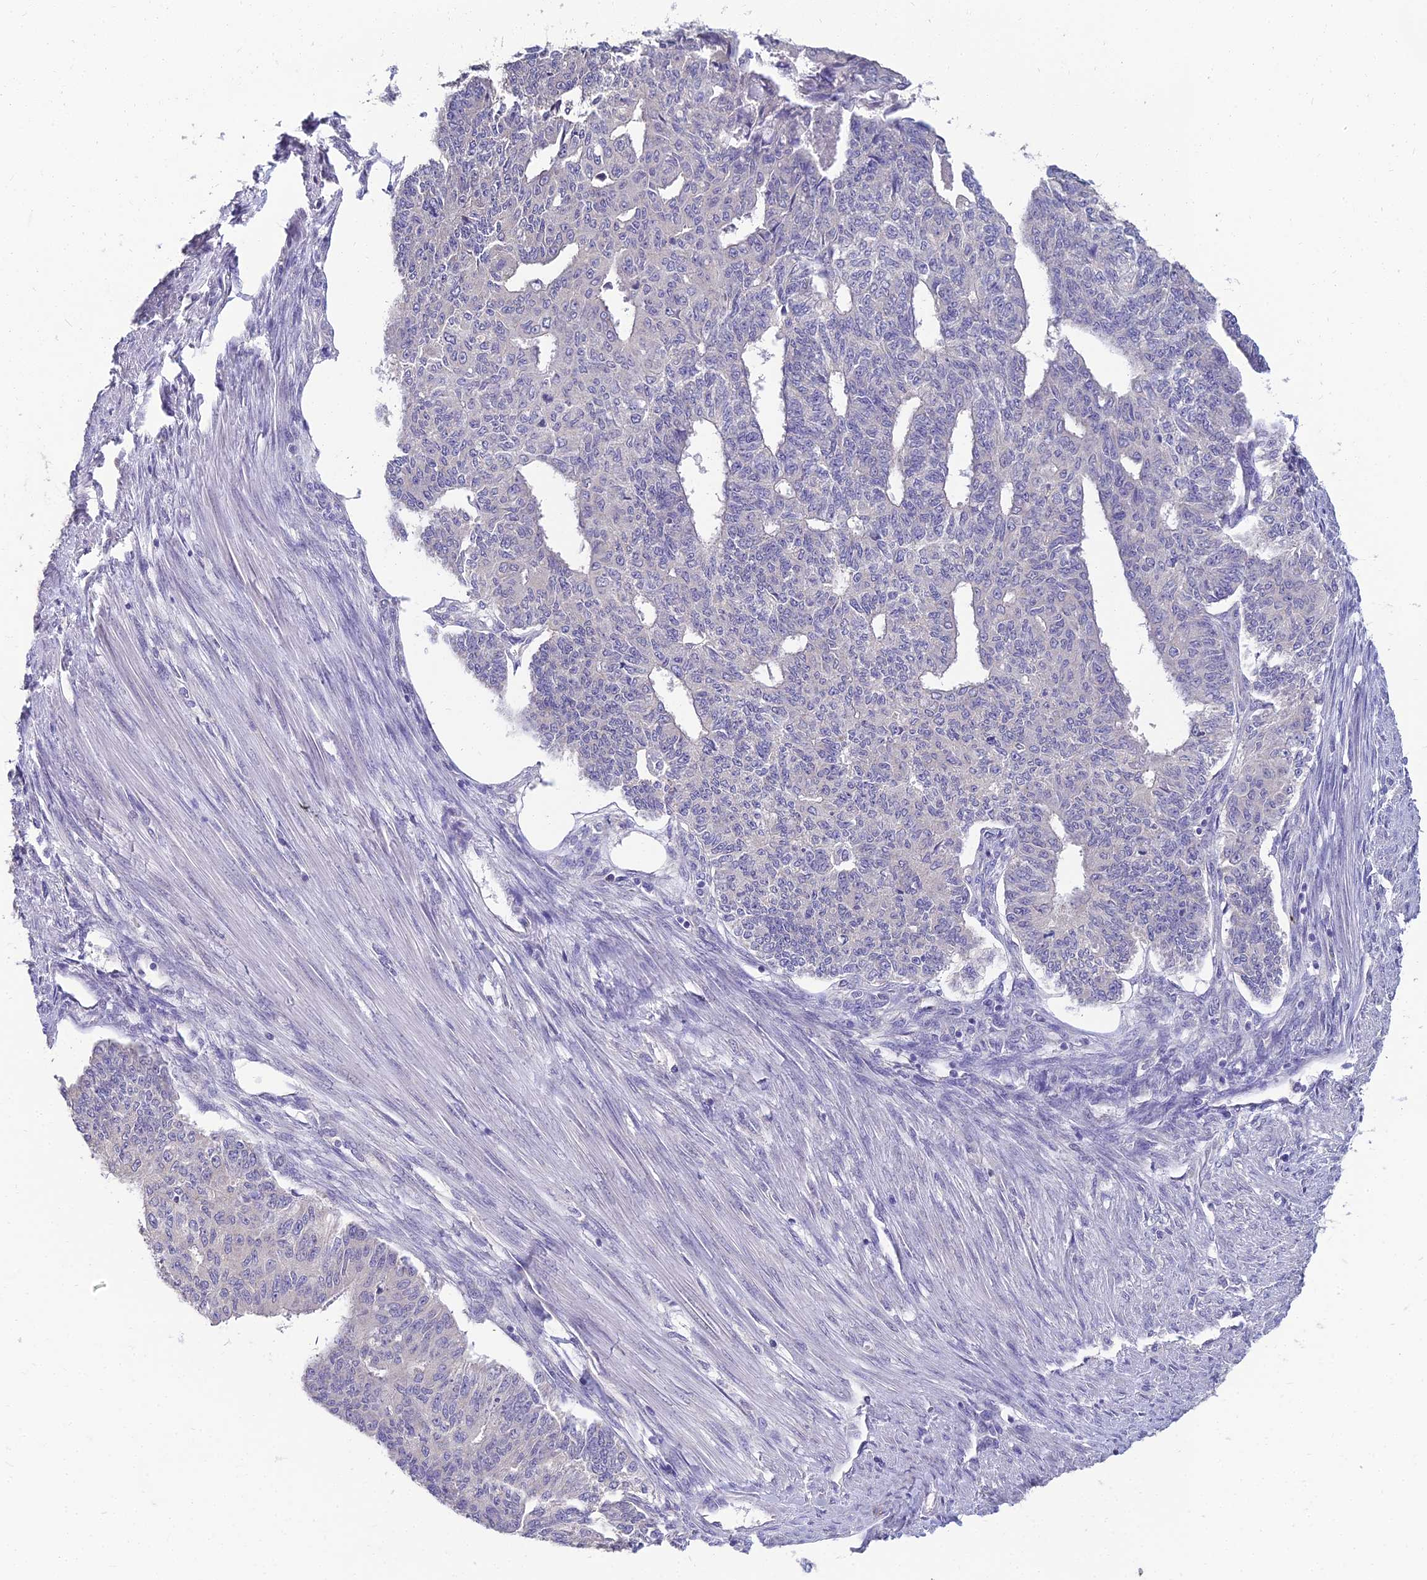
{"staining": {"intensity": "negative", "quantity": "none", "location": "none"}, "tissue": "endometrial cancer", "cell_type": "Tumor cells", "image_type": "cancer", "snomed": [{"axis": "morphology", "description": "Adenocarcinoma, NOS"}, {"axis": "topography", "description": "Endometrium"}], "caption": "Immunohistochemistry (IHC) image of neoplastic tissue: human endometrial cancer stained with DAB (3,3'-diaminobenzidine) reveals no significant protein positivity in tumor cells.", "gene": "NPY", "patient": {"sex": "female", "age": 32}}